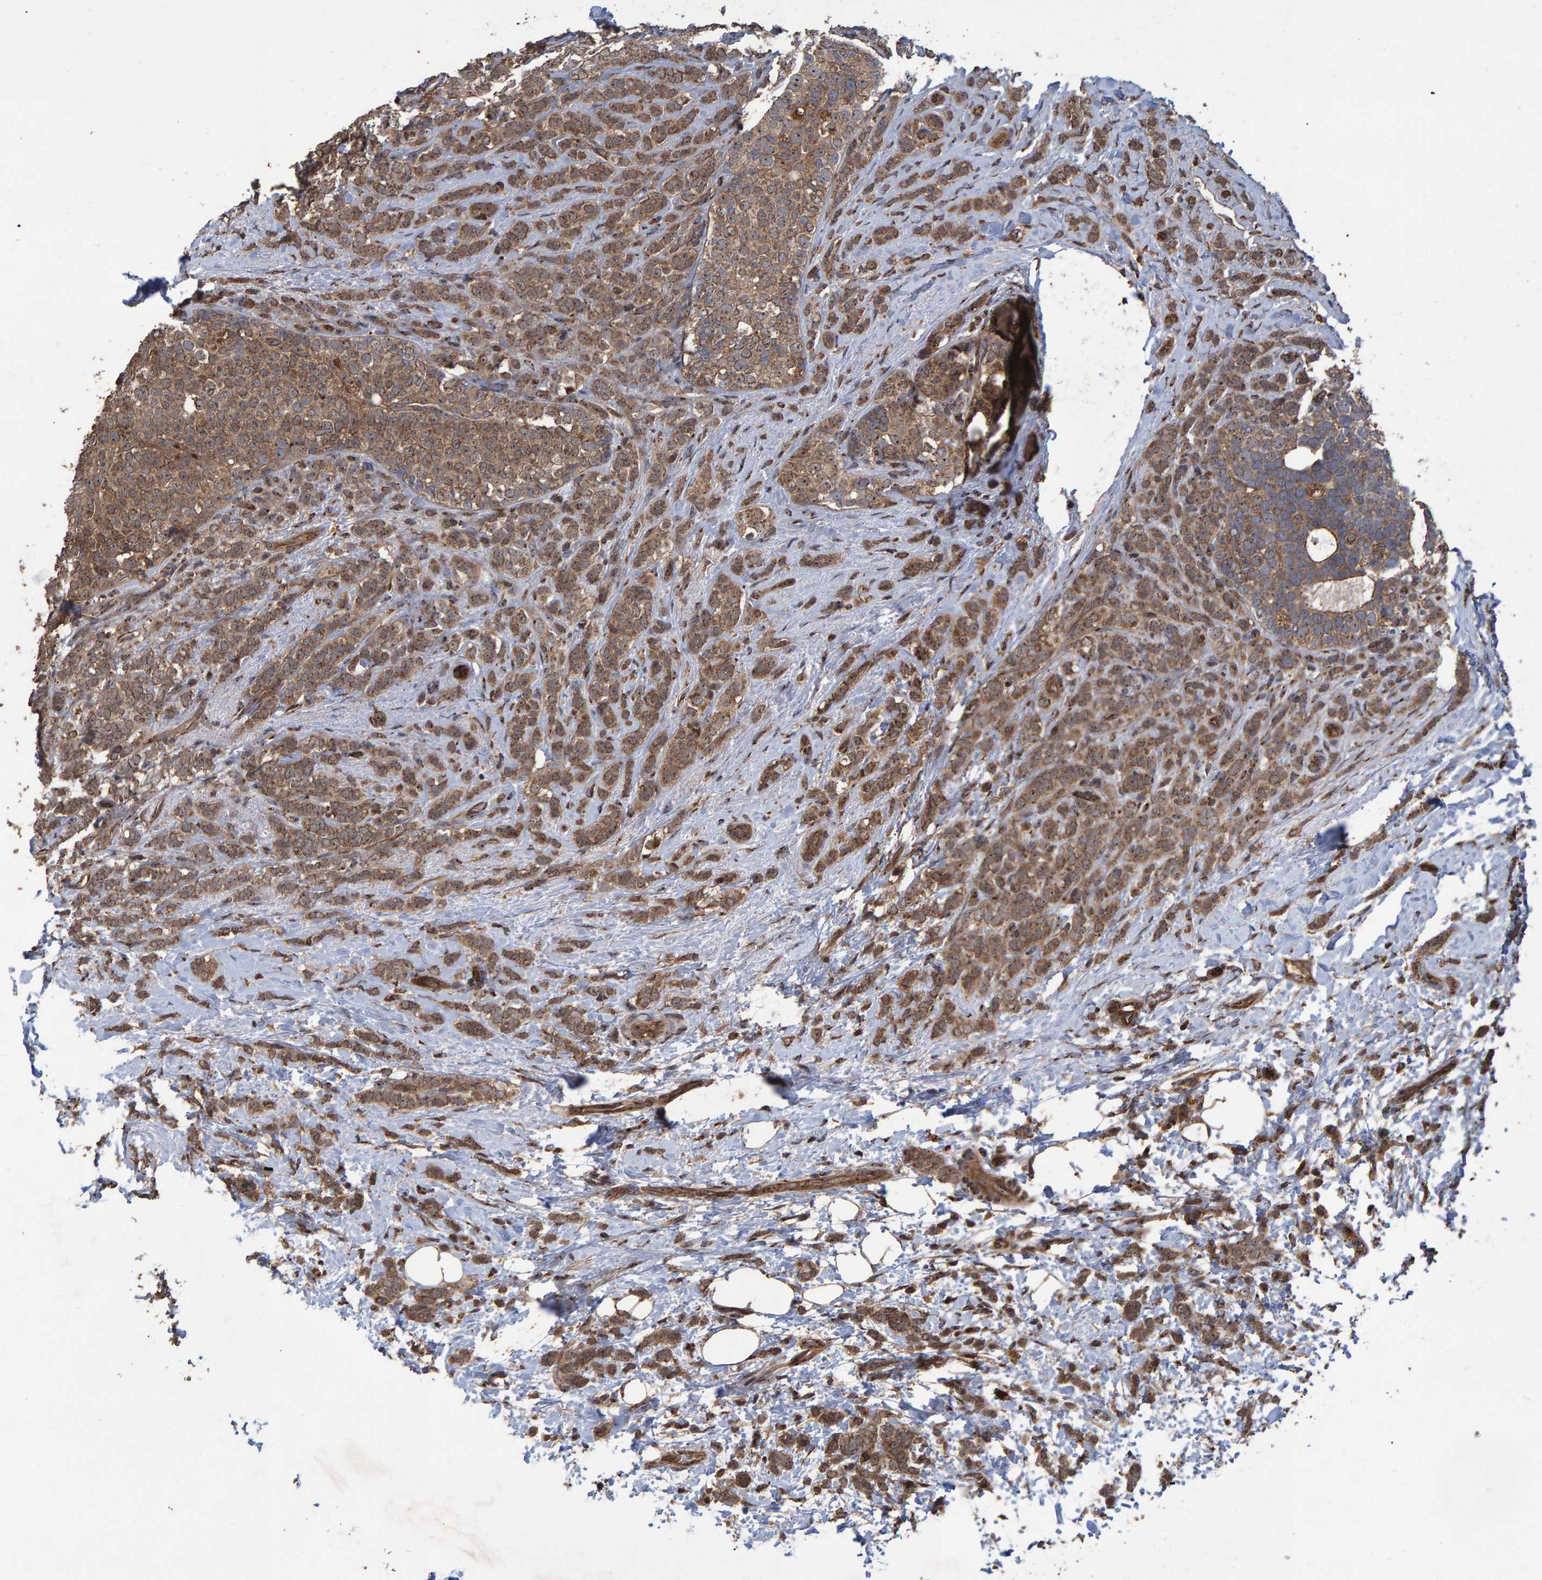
{"staining": {"intensity": "moderate", "quantity": ">75%", "location": "cytoplasmic/membranous,nuclear"}, "tissue": "breast cancer", "cell_type": "Tumor cells", "image_type": "cancer", "snomed": [{"axis": "morphology", "description": "Lobular carcinoma"}, {"axis": "topography", "description": "Breast"}], "caption": "Brown immunohistochemical staining in human lobular carcinoma (breast) demonstrates moderate cytoplasmic/membranous and nuclear expression in about >75% of tumor cells.", "gene": "TRIM68", "patient": {"sex": "female", "age": 50}}